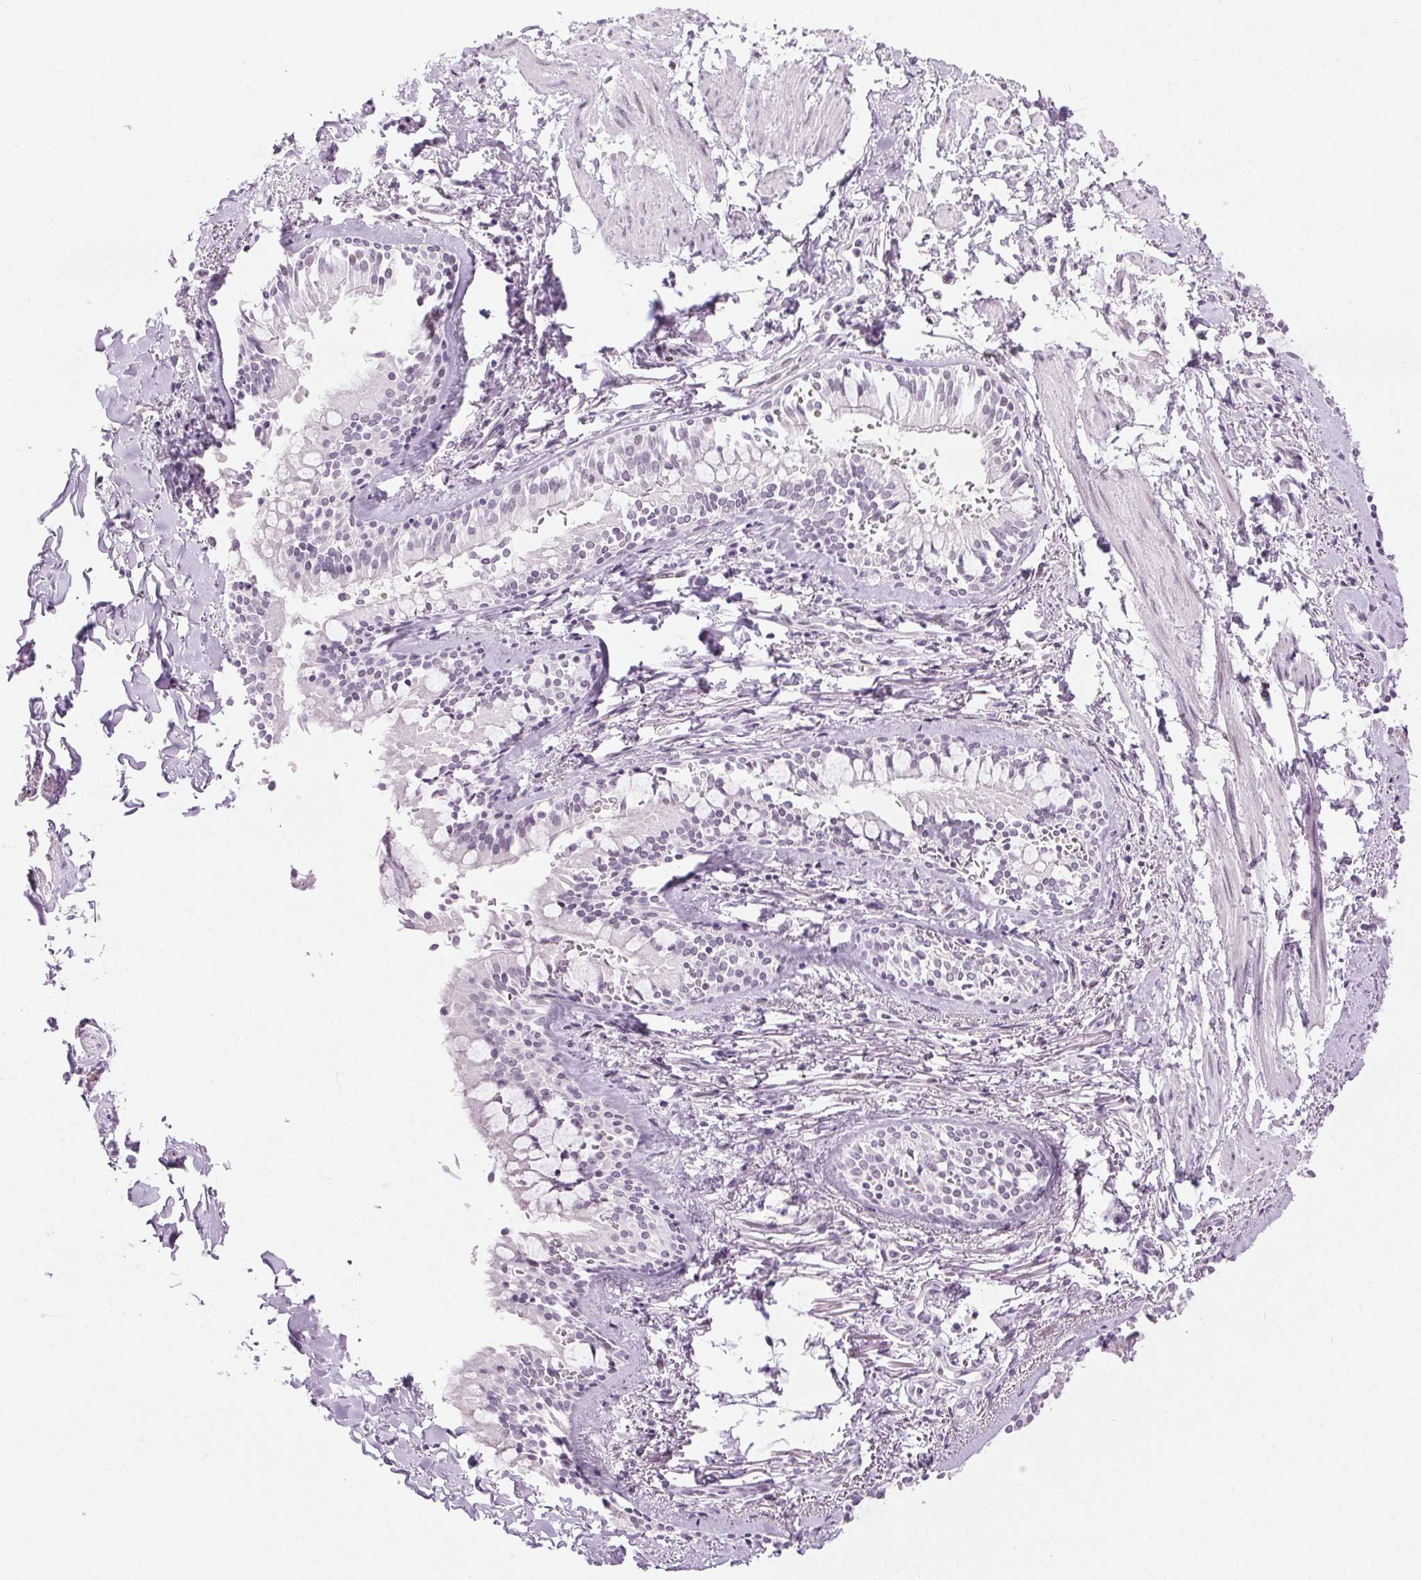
{"staining": {"intensity": "negative", "quantity": "none", "location": "none"}, "tissue": "adipose tissue", "cell_type": "Adipocytes", "image_type": "normal", "snomed": [{"axis": "morphology", "description": "Normal tissue, NOS"}, {"axis": "topography", "description": "Cartilage tissue"}, {"axis": "topography", "description": "Bronchus"}, {"axis": "topography", "description": "Peripheral nerve tissue"}], "caption": "Immunohistochemistry (IHC) of normal human adipose tissue demonstrates no expression in adipocytes. The staining is performed using DAB (3,3'-diaminobenzidine) brown chromogen with nuclei counter-stained in using hematoxylin.", "gene": "BEND2", "patient": {"sex": "male", "age": 67}}